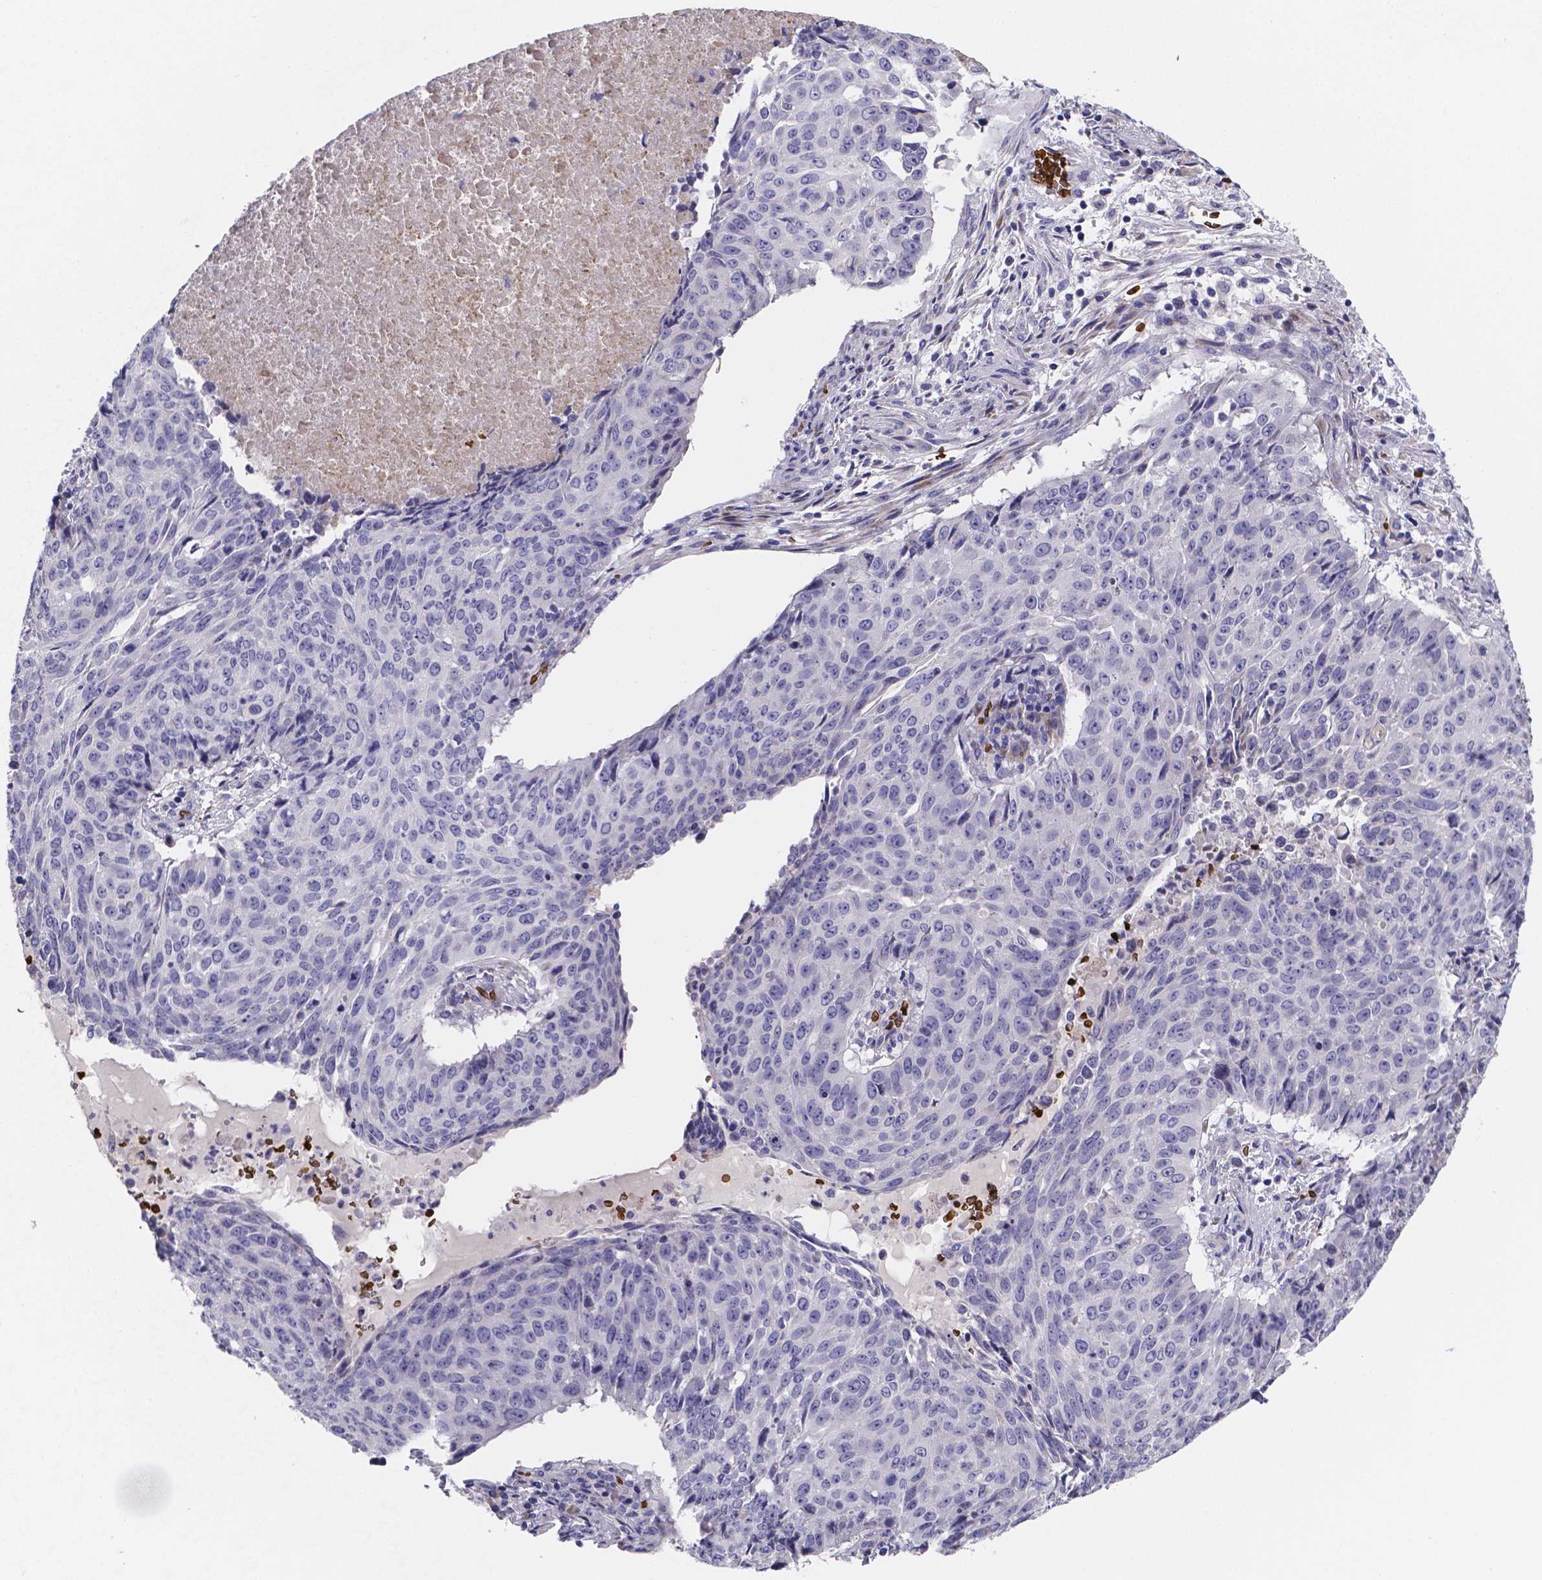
{"staining": {"intensity": "negative", "quantity": "none", "location": "none"}, "tissue": "lung cancer", "cell_type": "Tumor cells", "image_type": "cancer", "snomed": [{"axis": "morphology", "description": "Normal tissue, NOS"}, {"axis": "morphology", "description": "Squamous cell carcinoma, NOS"}, {"axis": "topography", "description": "Bronchus"}, {"axis": "topography", "description": "Lung"}], "caption": "The IHC photomicrograph has no significant positivity in tumor cells of lung cancer (squamous cell carcinoma) tissue.", "gene": "GABRA3", "patient": {"sex": "male", "age": 64}}